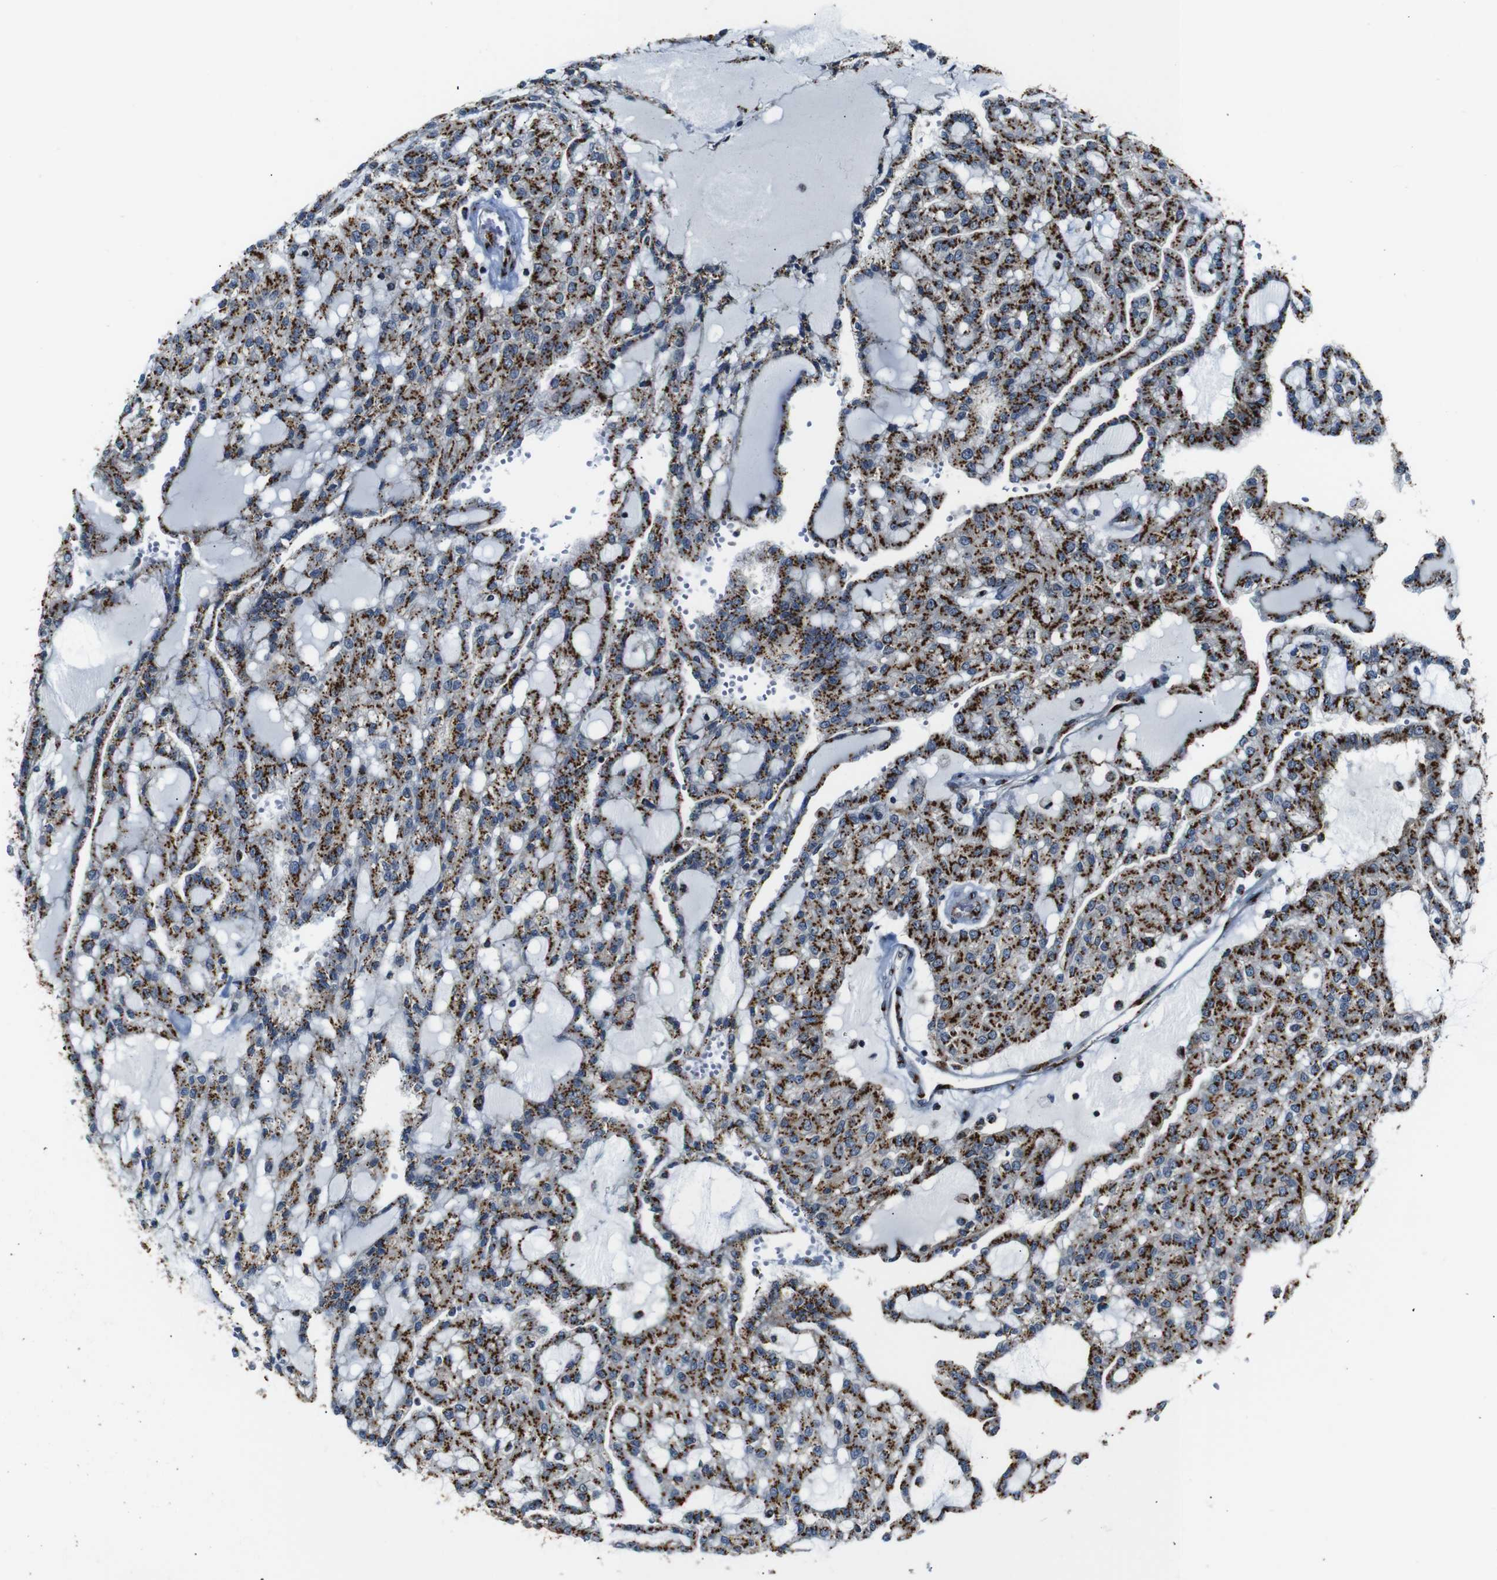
{"staining": {"intensity": "moderate", "quantity": ">75%", "location": "cytoplasmic/membranous"}, "tissue": "renal cancer", "cell_type": "Tumor cells", "image_type": "cancer", "snomed": [{"axis": "morphology", "description": "Adenocarcinoma, NOS"}, {"axis": "topography", "description": "Kidney"}], "caption": "A high-resolution photomicrograph shows IHC staining of renal cancer (adenocarcinoma), which reveals moderate cytoplasmic/membranous positivity in approximately >75% of tumor cells. (Brightfield microscopy of DAB IHC at high magnification).", "gene": "TGOLN2", "patient": {"sex": "male", "age": 63}}